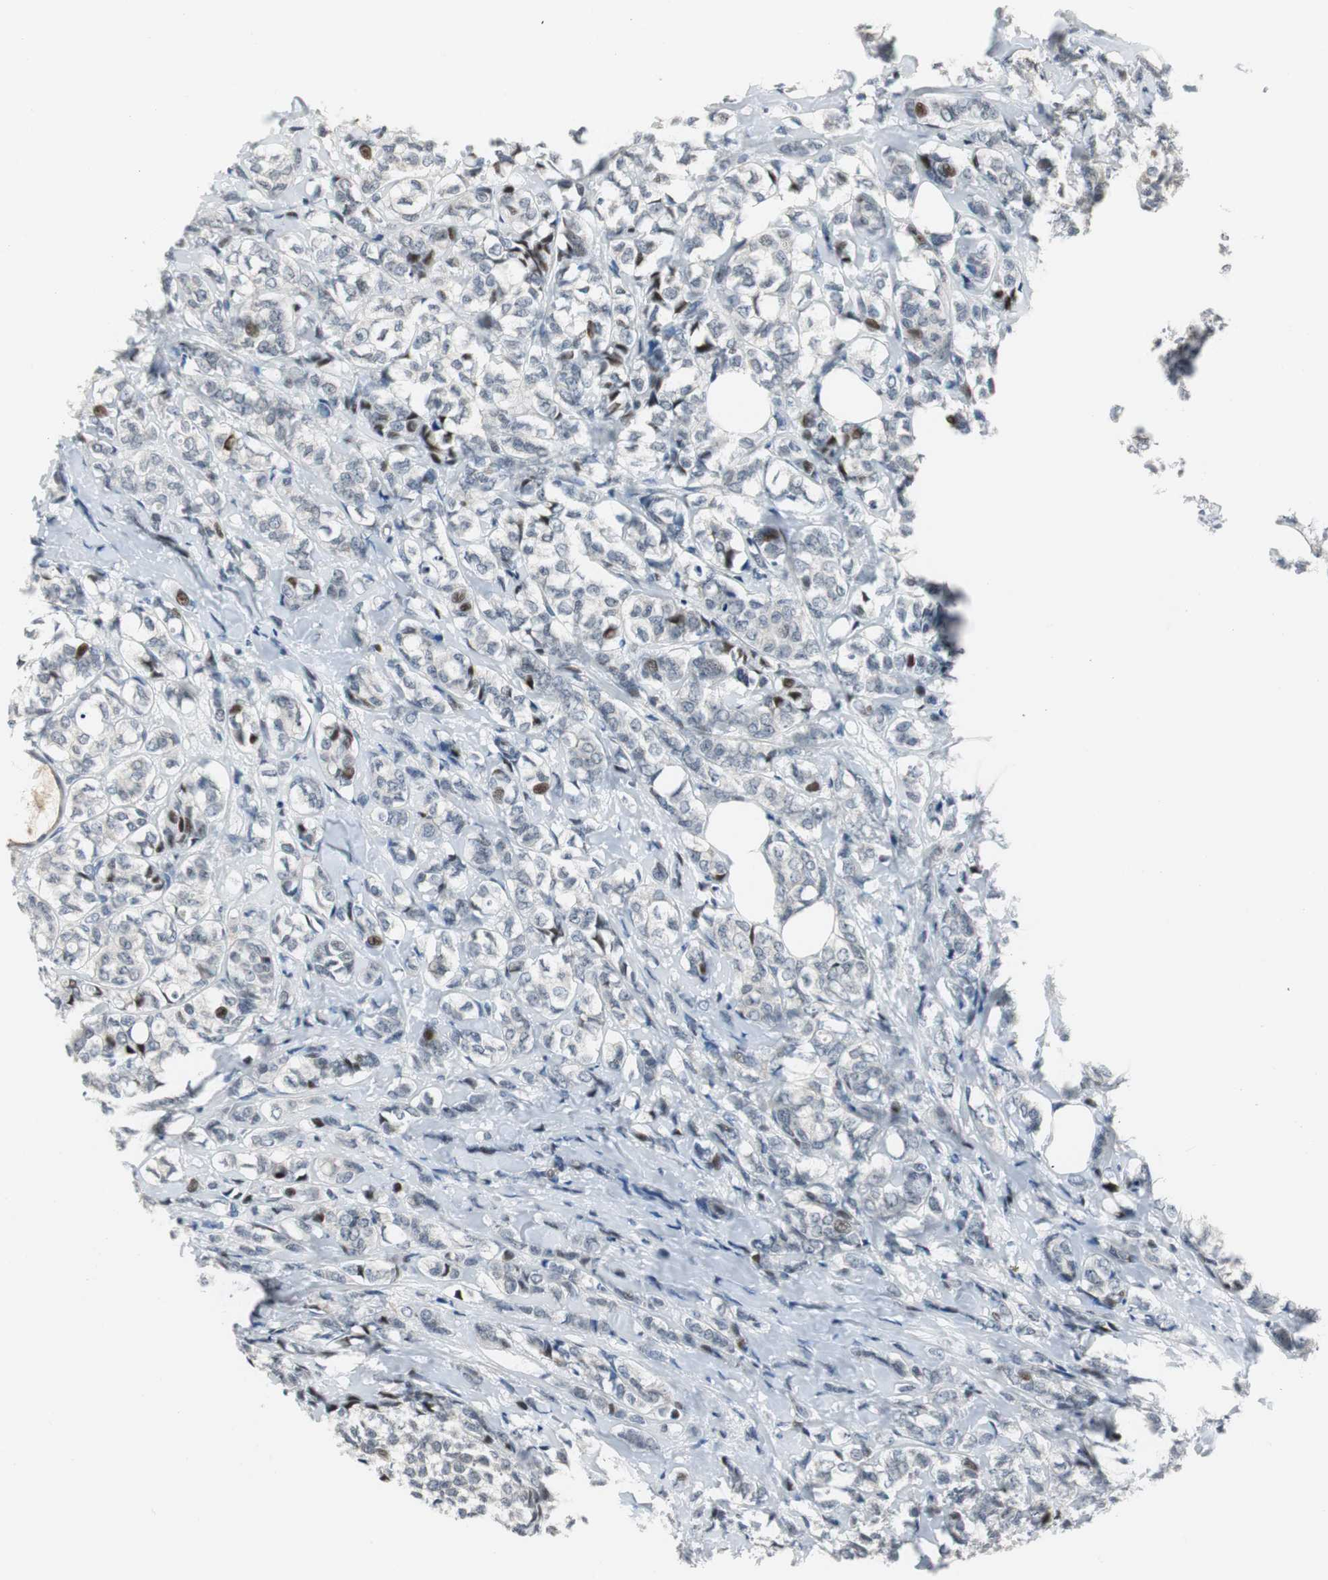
{"staining": {"intensity": "moderate", "quantity": "<25%", "location": "nuclear"}, "tissue": "breast cancer", "cell_type": "Tumor cells", "image_type": "cancer", "snomed": [{"axis": "morphology", "description": "Lobular carcinoma"}, {"axis": "topography", "description": "Breast"}], "caption": "Lobular carcinoma (breast) tissue exhibits moderate nuclear staining in approximately <25% of tumor cells, visualized by immunohistochemistry. (DAB IHC with brightfield microscopy, high magnification).", "gene": "RAD1", "patient": {"sex": "female", "age": 60}}